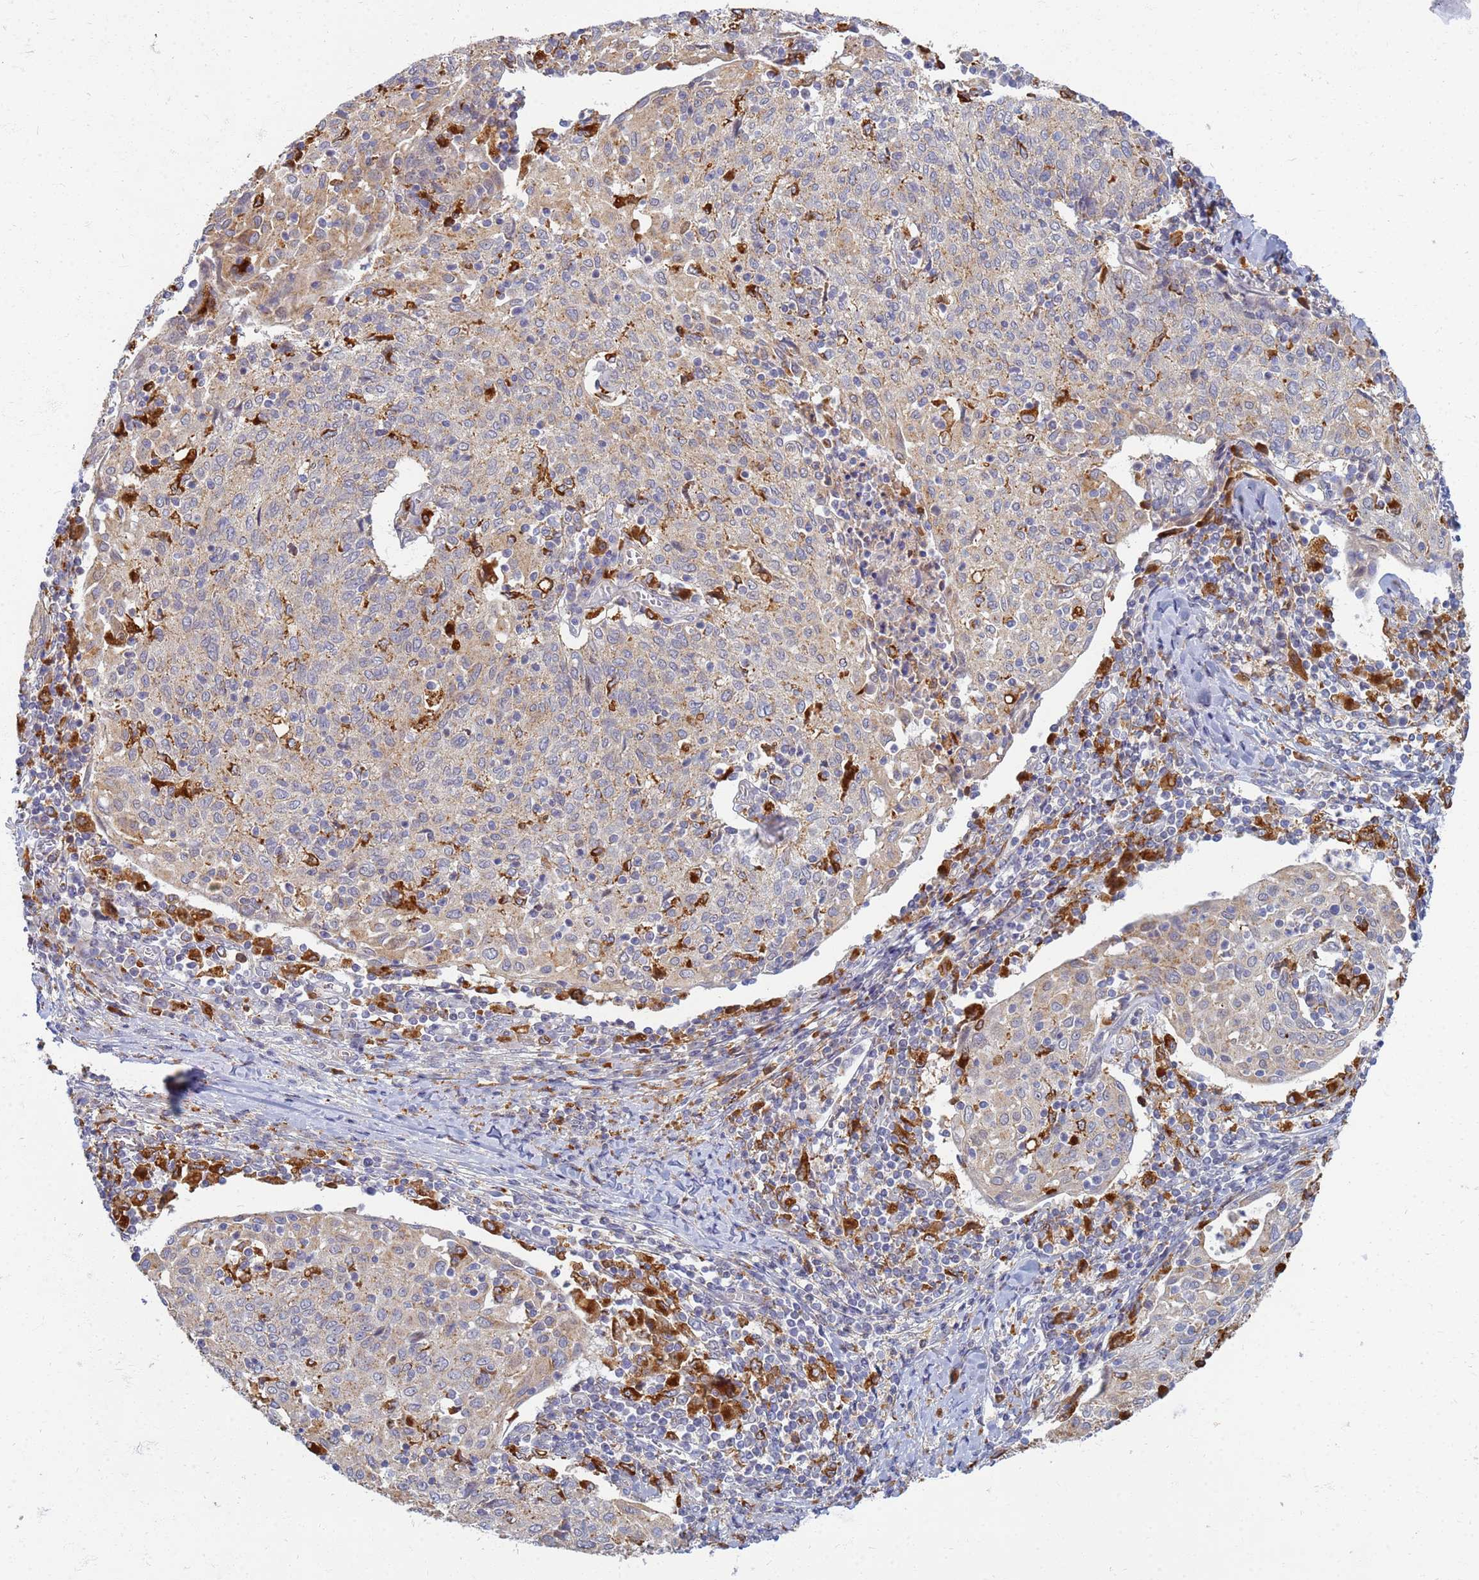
{"staining": {"intensity": "weak", "quantity": ">75%", "location": "cytoplasmic/membranous"}, "tissue": "cervical cancer", "cell_type": "Tumor cells", "image_type": "cancer", "snomed": [{"axis": "morphology", "description": "Squamous cell carcinoma, NOS"}, {"axis": "topography", "description": "Cervix"}], "caption": "Cervical squamous cell carcinoma stained with immunohistochemistry (IHC) reveals weak cytoplasmic/membranous expression in about >75% of tumor cells.", "gene": "ATP6V1E1", "patient": {"sex": "female", "age": 52}}